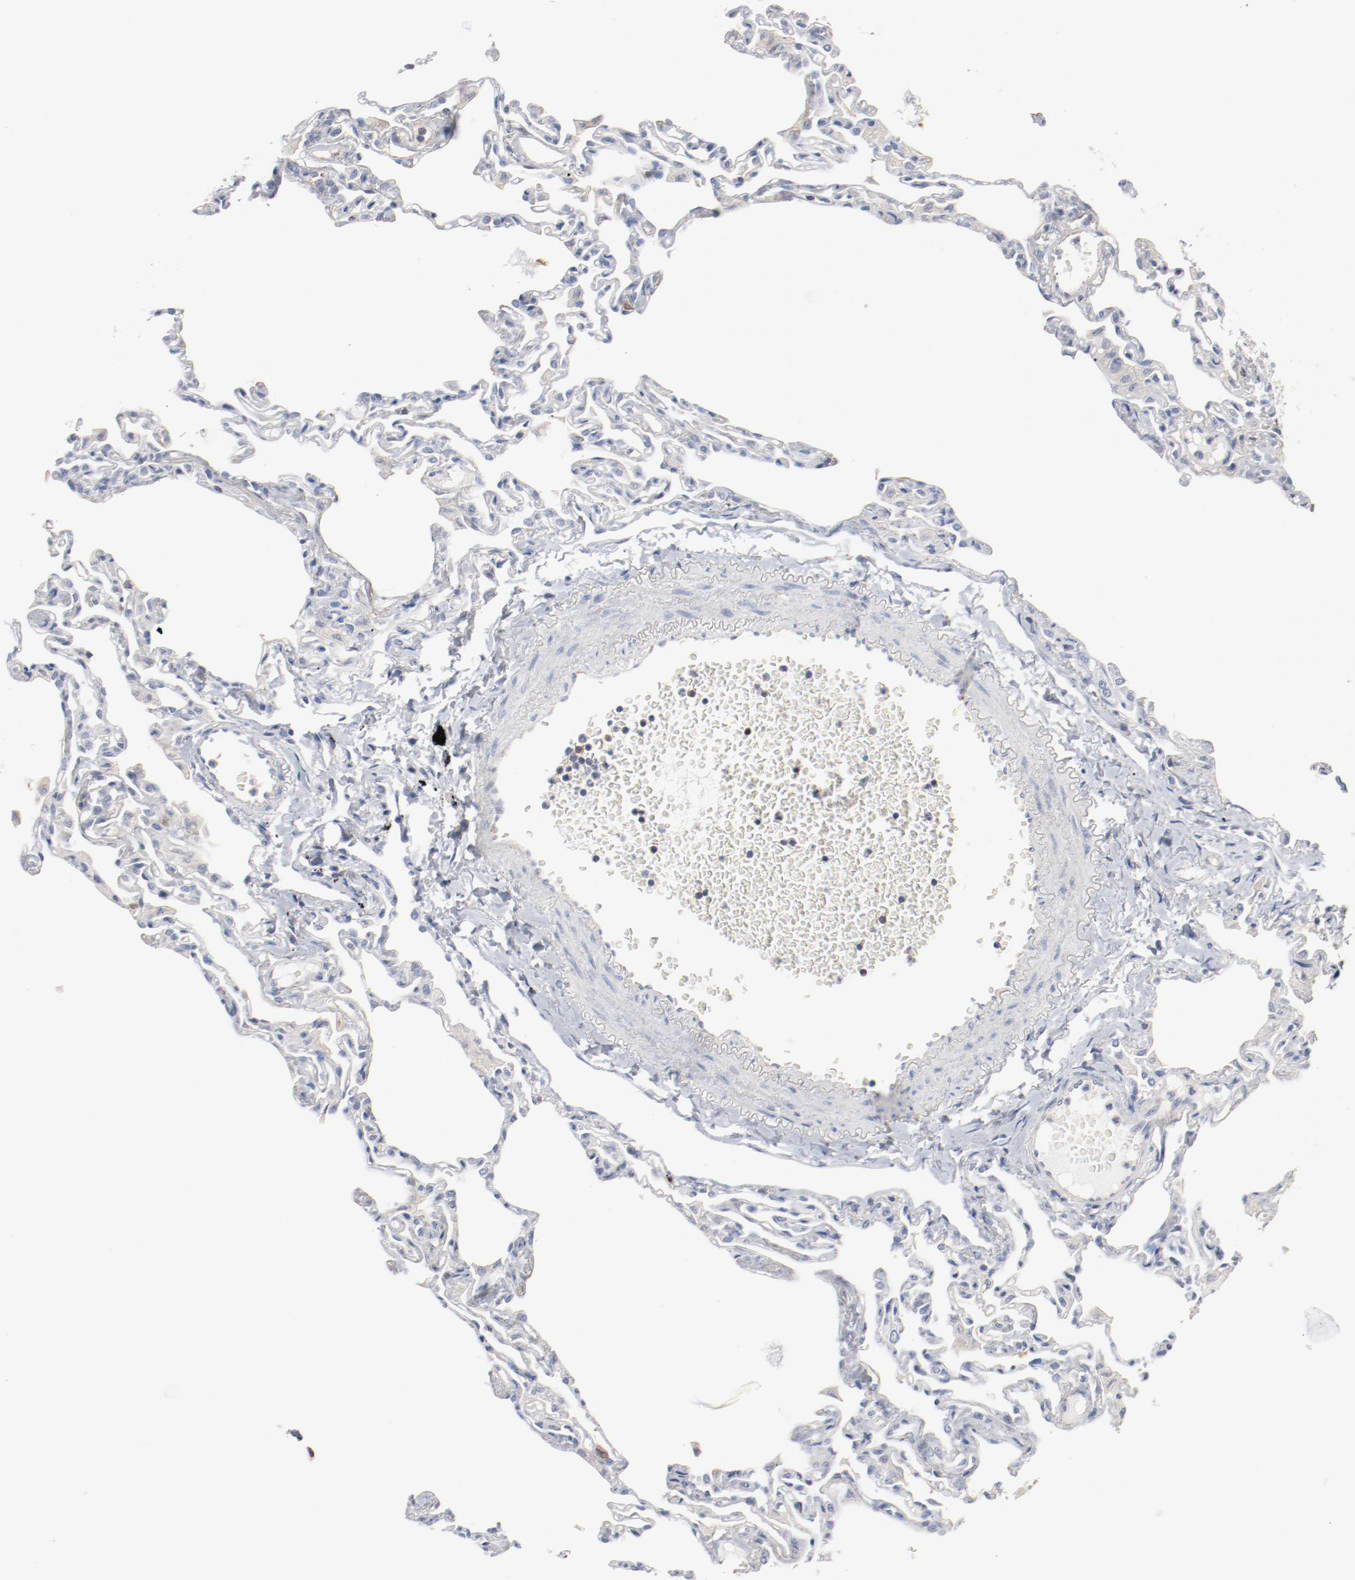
{"staining": {"intensity": "negative", "quantity": "none", "location": "none"}, "tissue": "lung", "cell_type": "Alveolar cells", "image_type": "normal", "snomed": [{"axis": "morphology", "description": "Normal tissue, NOS"}, {"axis": "topography", "description": "Lung"}], "caption": "A high-resolution image shows IHC staining of unremarkable lung, which reveals no significant expression in alveolar cells.", "gene": "CDK1", "patient": {"sex": "female", "age": 49}}